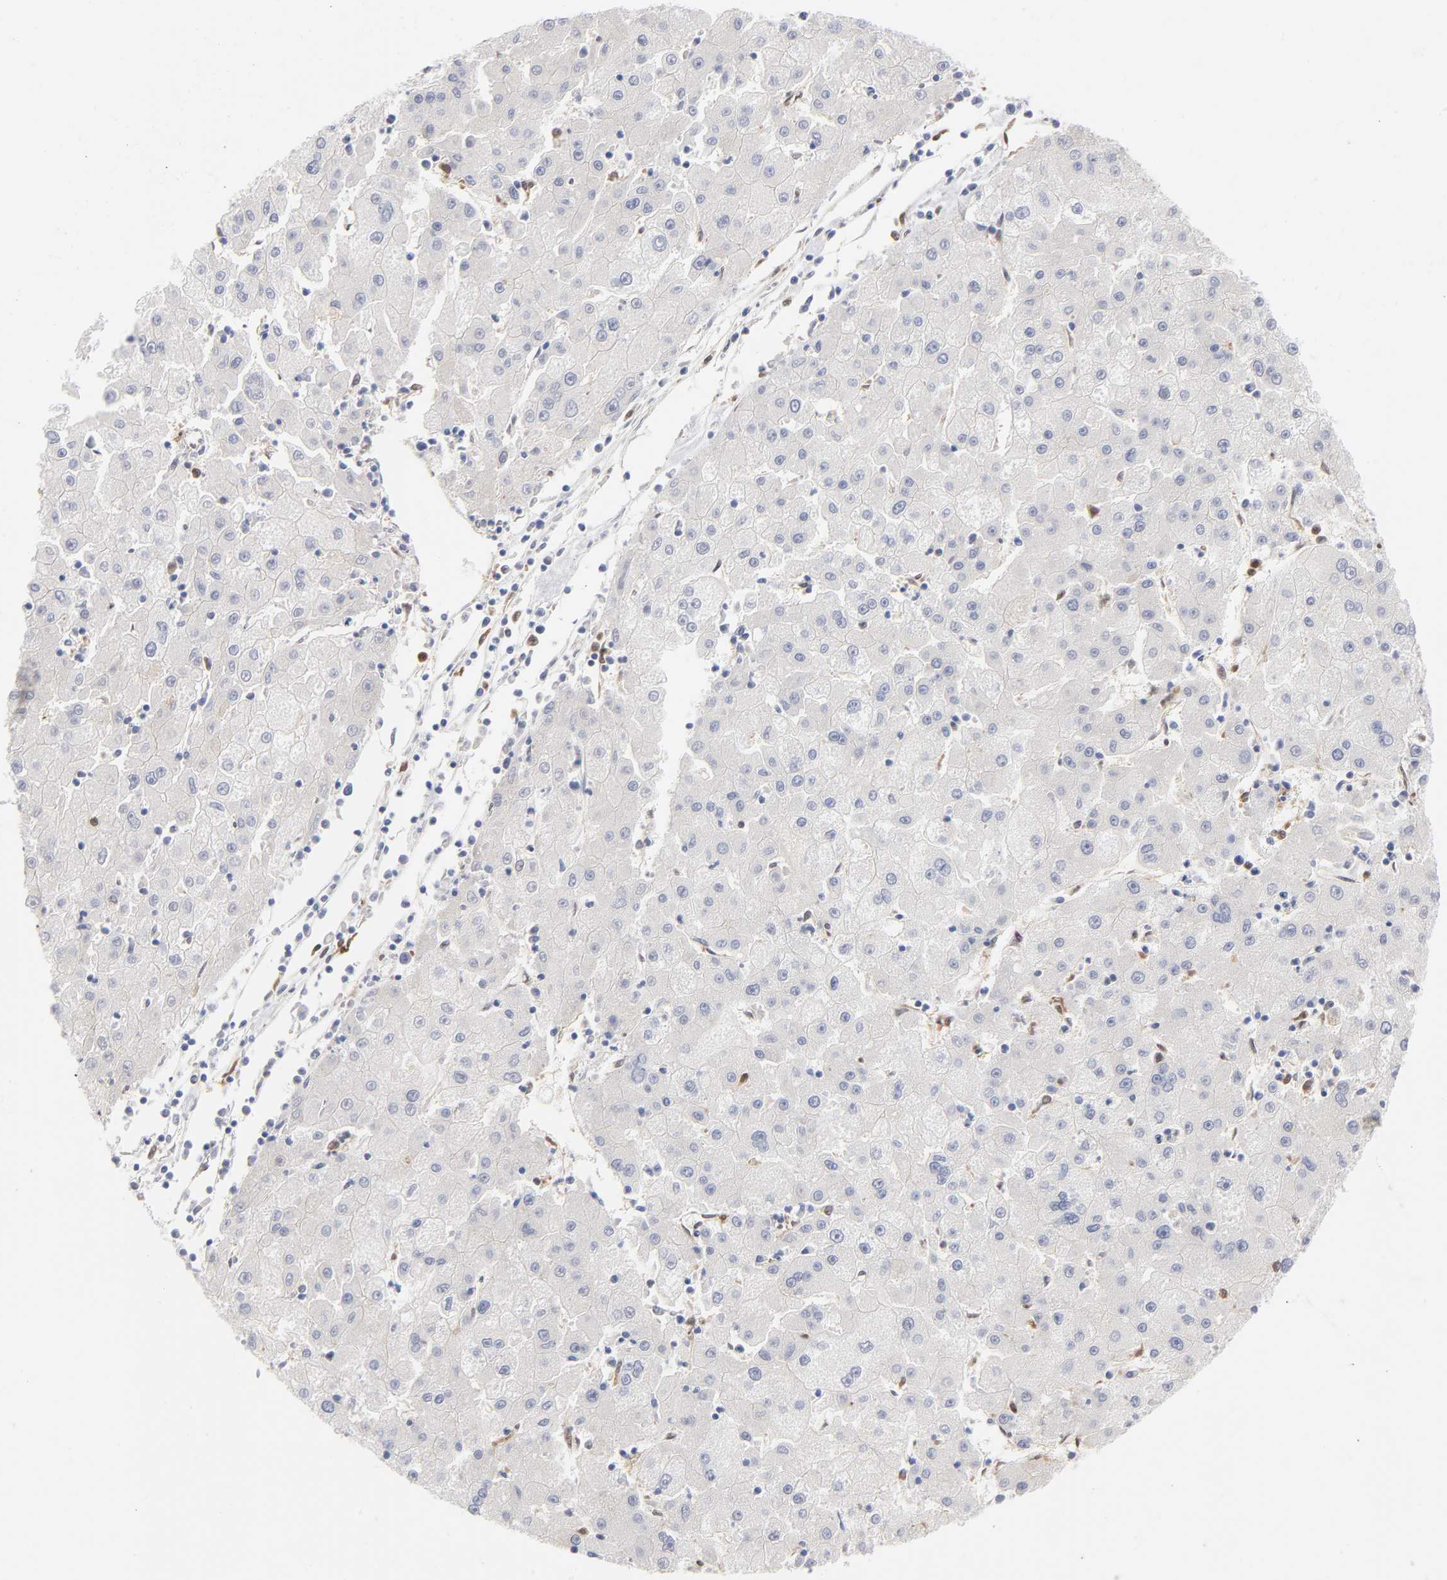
{"staining": {"intensity": "negative", "quantity": "none", "location": "none"}, "tissue": "liver cancer", "cell_type": "Tumor cells", "image_type": "cancer", "snomed": [{"axis": "morphology", "description": "Carcinoma, Hepatocellular, NOS"}, {"axis": "topography", "description": "Liver"}], "caption": "There is no significant staining in tumor cells of liver cancer (hepatocellular carcinoma).", "gene": "ARRB1", "patient": {"sex": "male", "age": 72}}